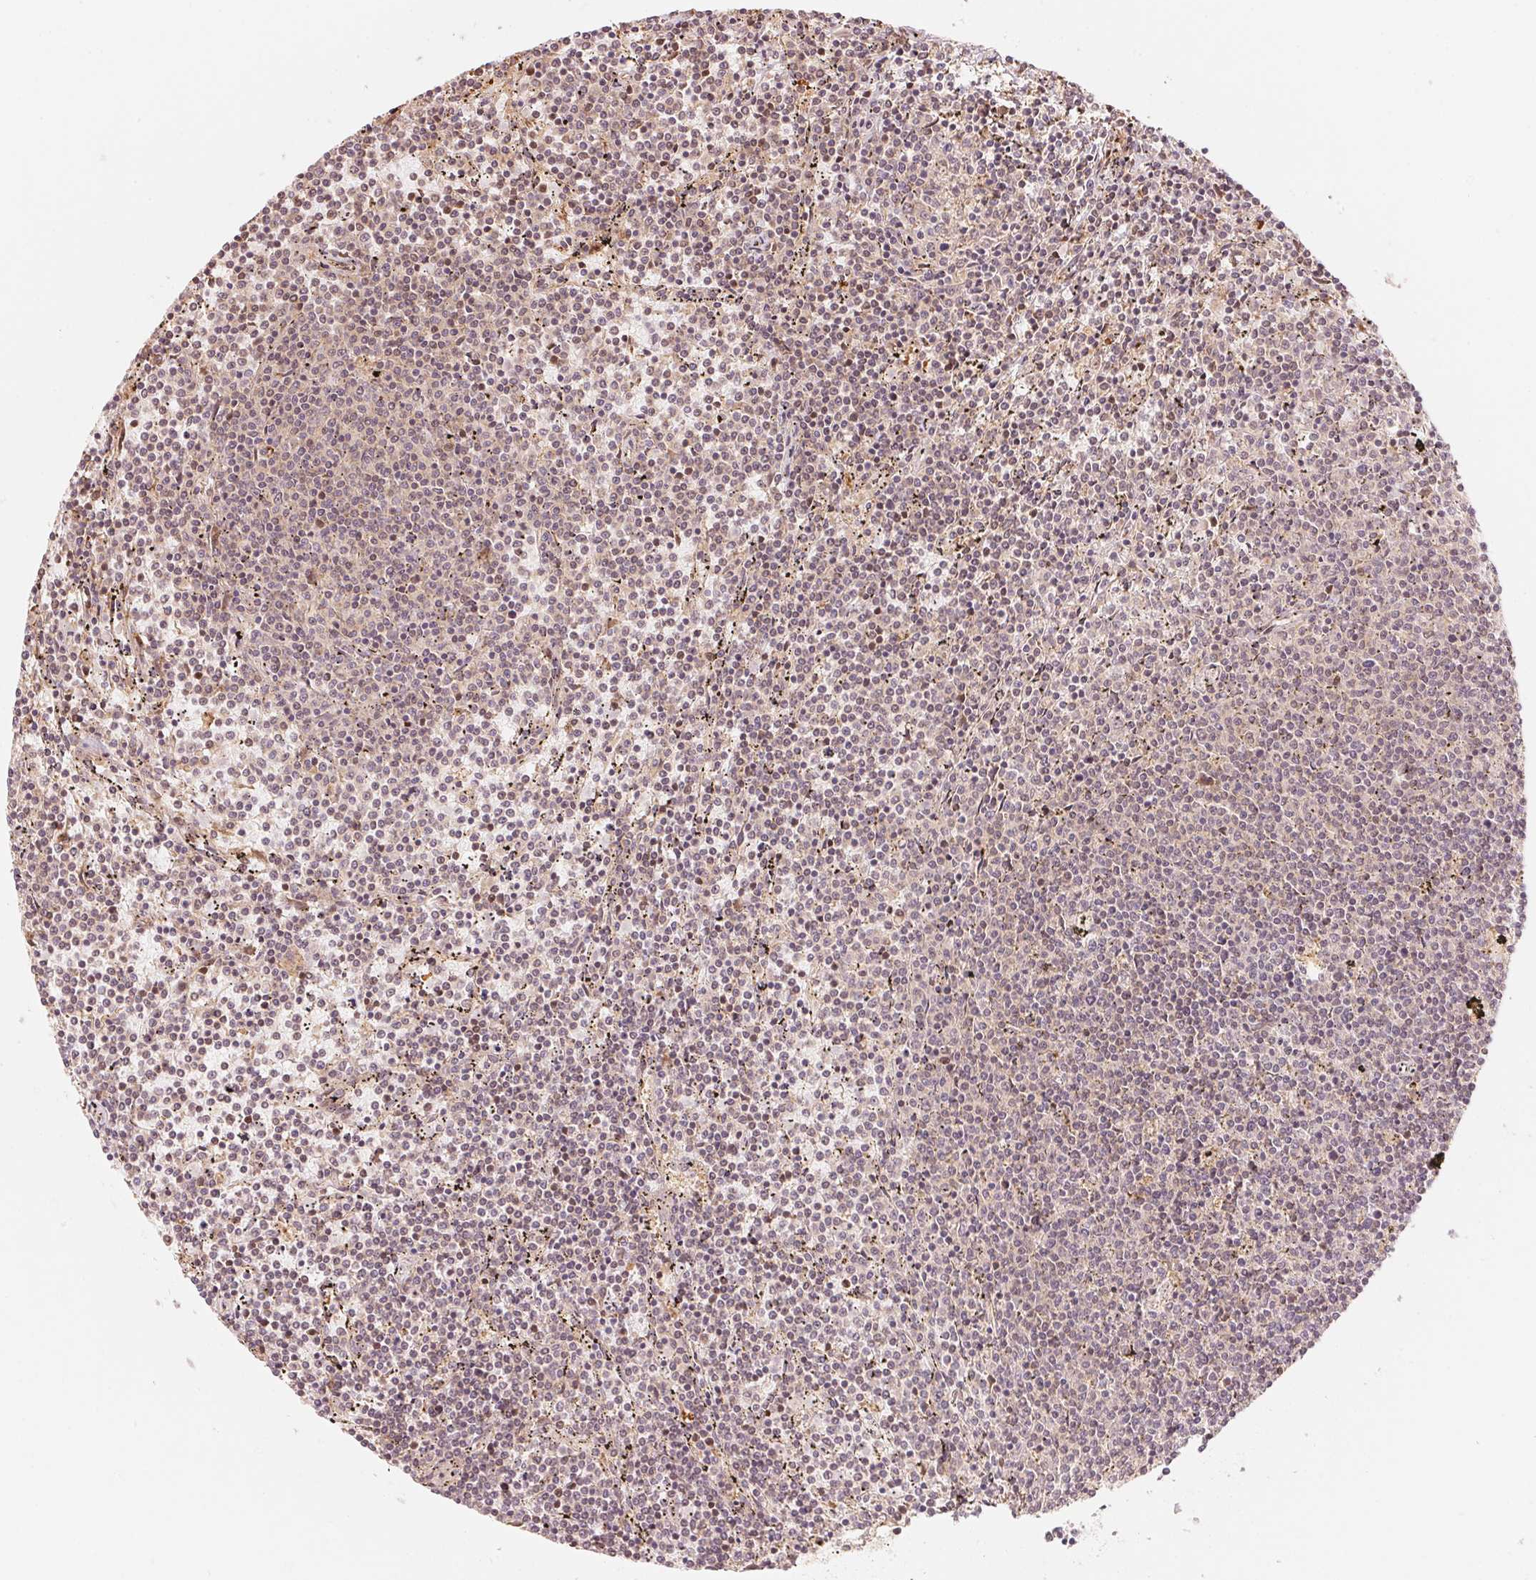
{"staining": {"intensity": "negative", "quantity": "none", "location": "none"}, "tissue": "lymphoma", "cell_type": "Tumor cells", "image_type": "cancer", "snomed": [{"axis": "morphology", "description": "Malignant lymphoma, non-Hodgkin's type, Low grade"}, {"axis": "topography", "description": "Spleen"}], "caption": "The photomicrograph demonstrates no significant expression in tumor cells of lymphoma.", "gene": "PRKN", "patient": {"sex": "female", "age": 50}}